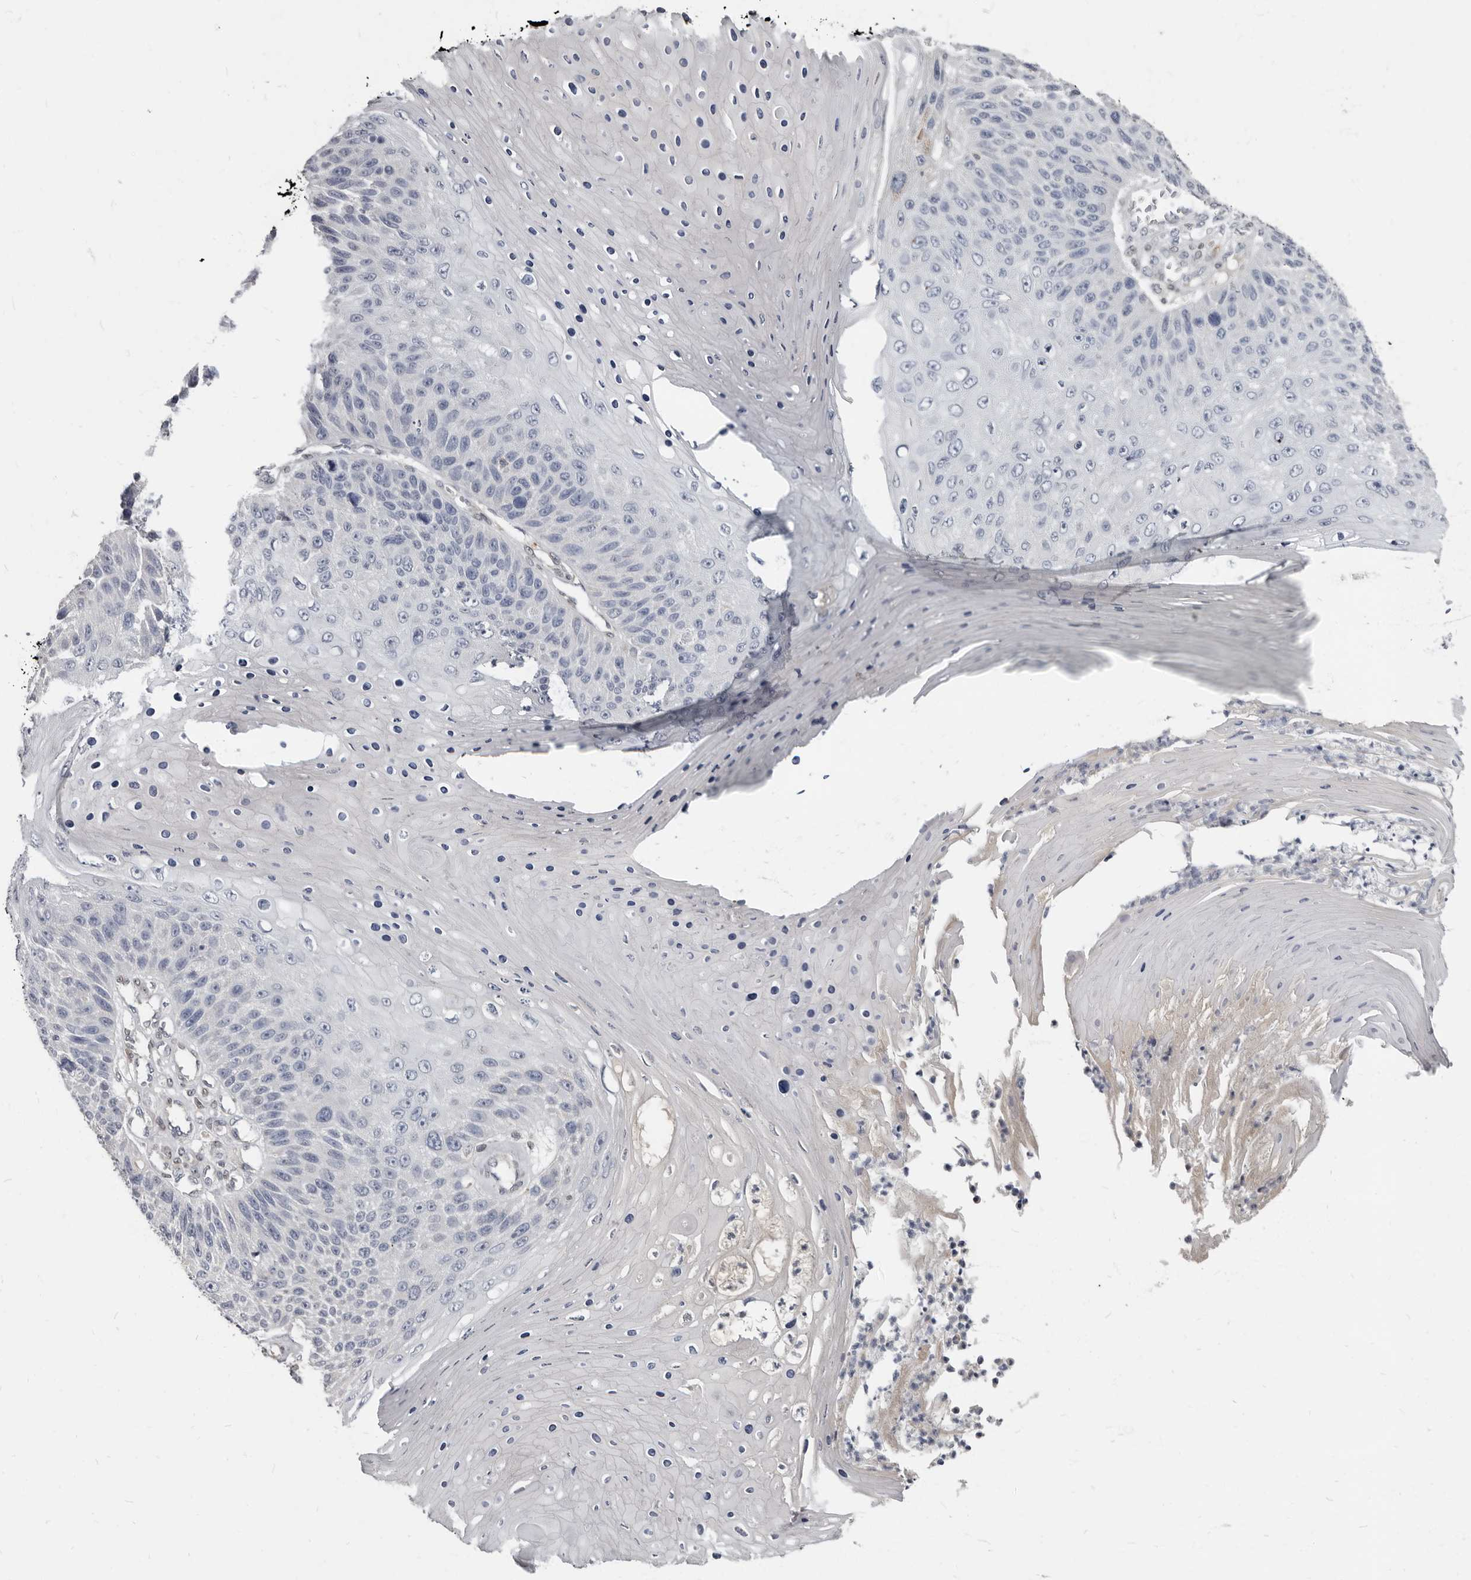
{"staining": {"intensity": "negative", "quantity": "none", "location": "none"}, "tissue": "skin cancer", "cell_type": "Tumor cells", "image_type": "cancer", "snomed": [{"axis": "morphology", "description": "Squamous cell carcinoma, NOS"}, {"axis": "topography", "description": "Skin"}], "caption": "A high-resolution image shows immunohistochemistry (IHC) staining of skin cancer (squamous cell carcinoma), which demonstrates no significant staining in tumor cells.", "gene": "MRGPRF", "patient": {"sex": "female", "age": 88}}